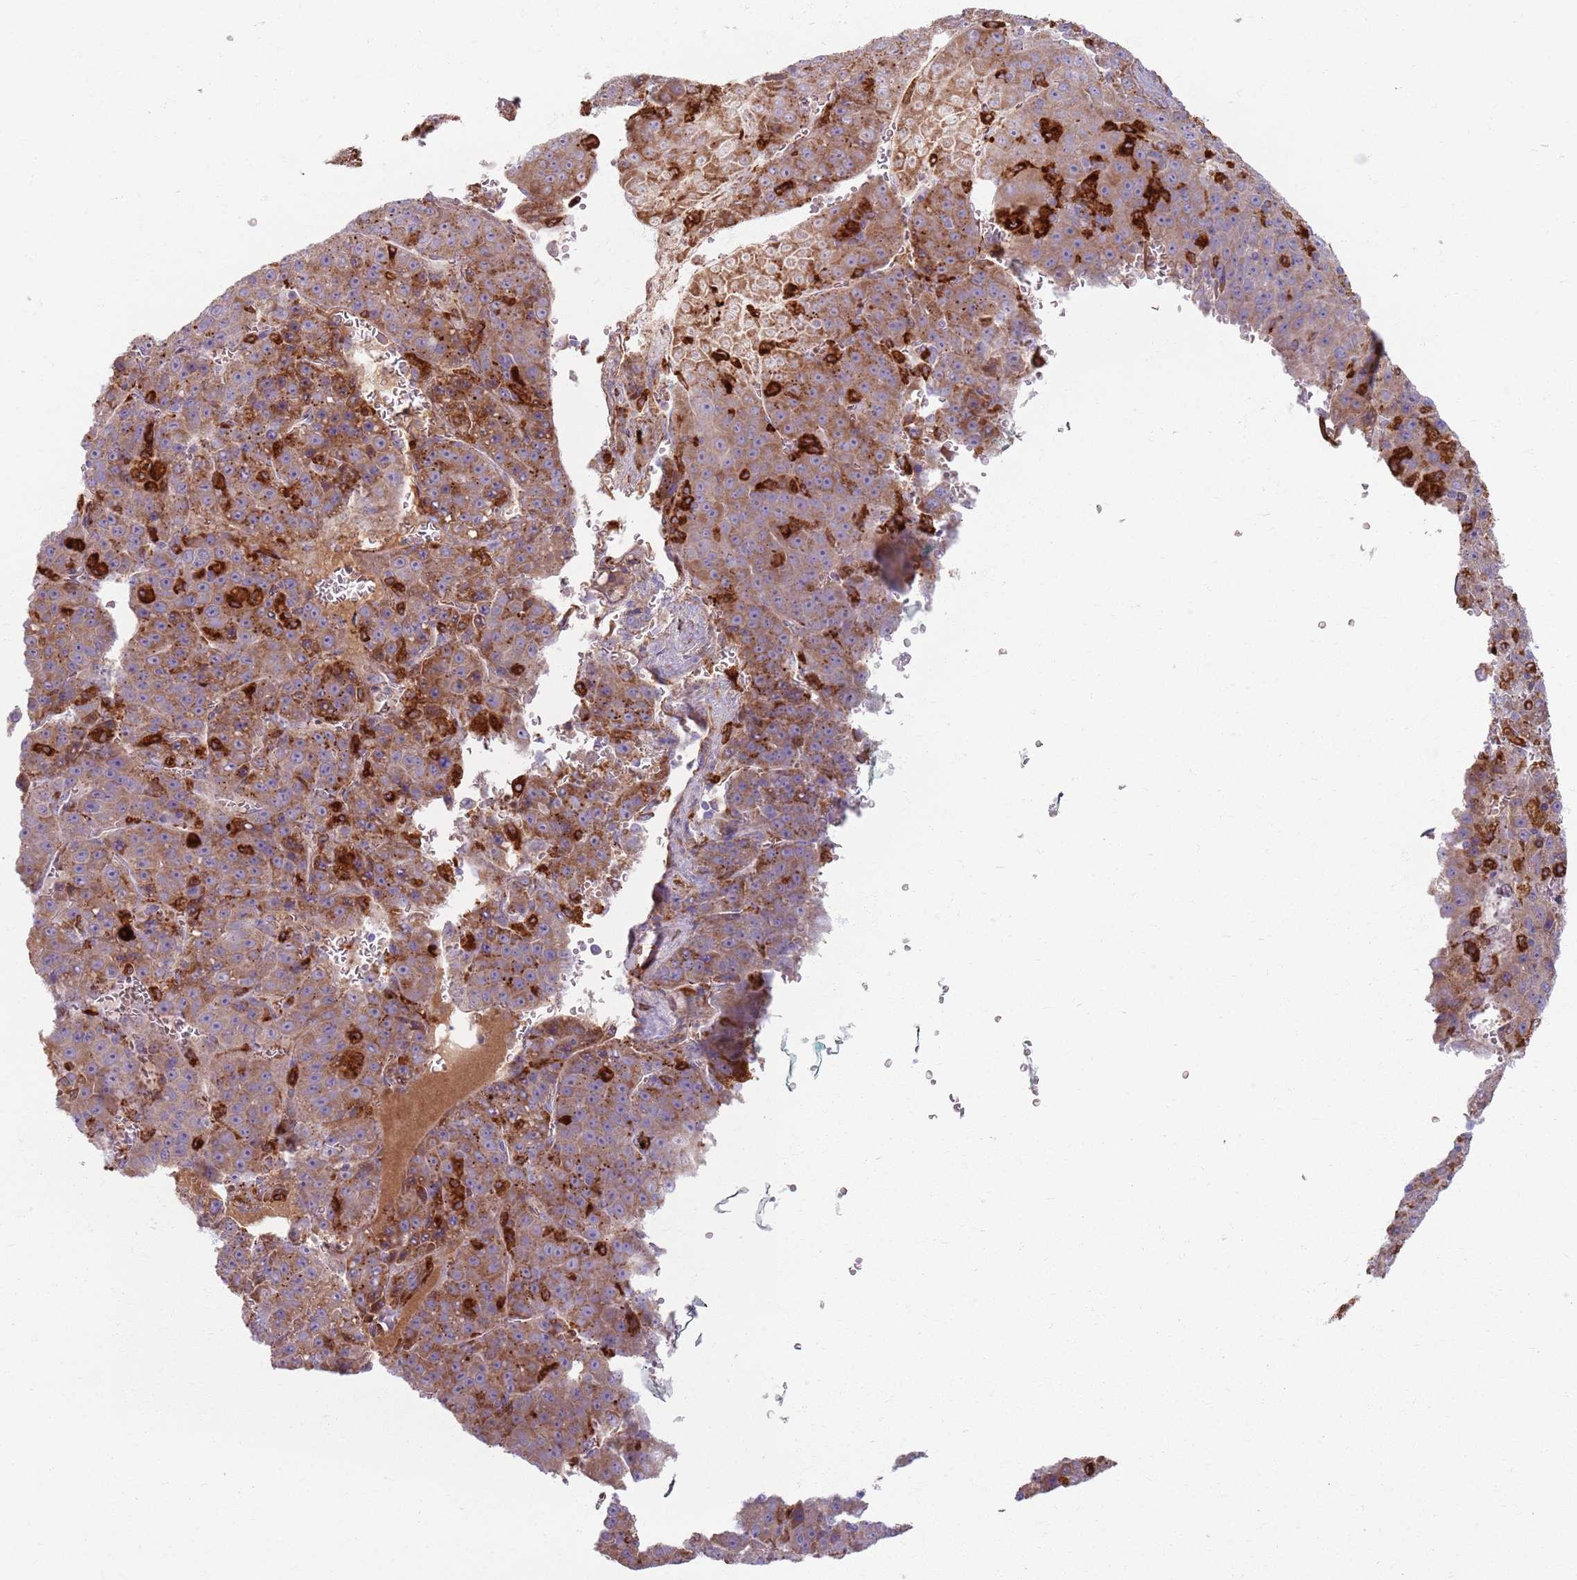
{"staining": {"intensity": "strong", "quantity": "25%-75%", "location": "cytoplasmic/membranous"}, "tissue": "liver cancer", "cell_type": "Tumor cells", "image_type": "cancer", "snomed": [{"axis": "morphology", "description": "Carcinoma, Hepatocellular, NOS"}, {"axis": "topography", "description": "Liver"}], "caption": "Hepatocellular carcinoma (liver) was stained to show a protein in brown. There is high levels of strong cytoplasmic/membranous positivity in approximately 25%-75% of tumor cells.", "gene": "COLGALT1", "patient": {"sex": "female", "age": 53}}